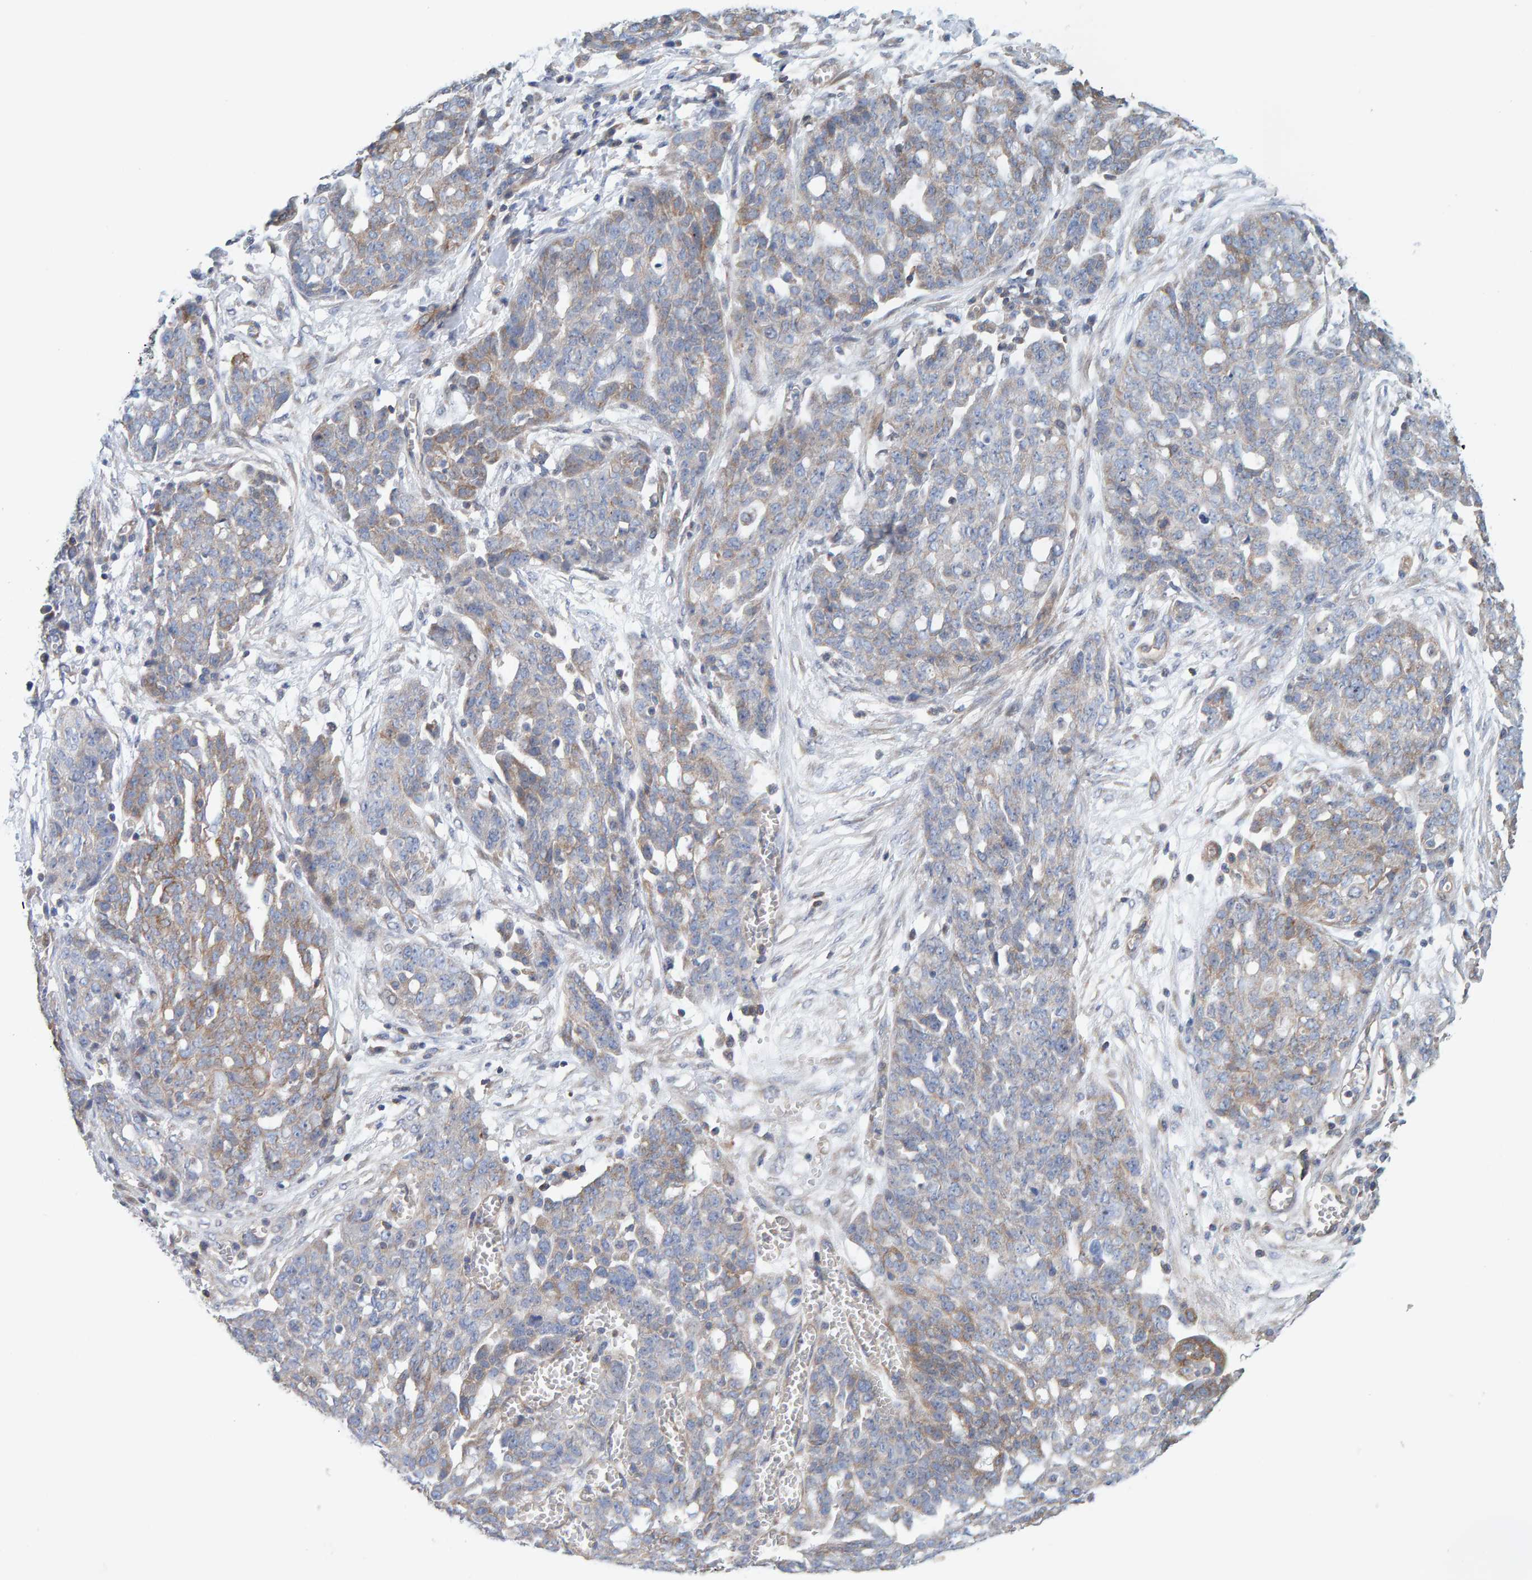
{"staining": {"intensity": "moderate", "quantity": "<25%", "location": "cytoplasmic/membranous"}, "tissue": "ovarian cancer", "cell_type": "Tumor cells", "image_type": "cancer", "snomed": [{"axis": "morphology", "description": "Cystadenocarcinoma, serous, NOS"}, {"axis": "topography", "description": "Soft tissue"}, {"axis": "topography", "description": "Ovary"}], "caption": "A histopathology image of human ovarian cancer stained for a protein reveals moderate cytoplasmic/membranous brown staining in tumor cells. (IHC, brightfield microscopy, high magnification).", "gene": "RGP1", "patient": {"sex": "female", "age": 57}}